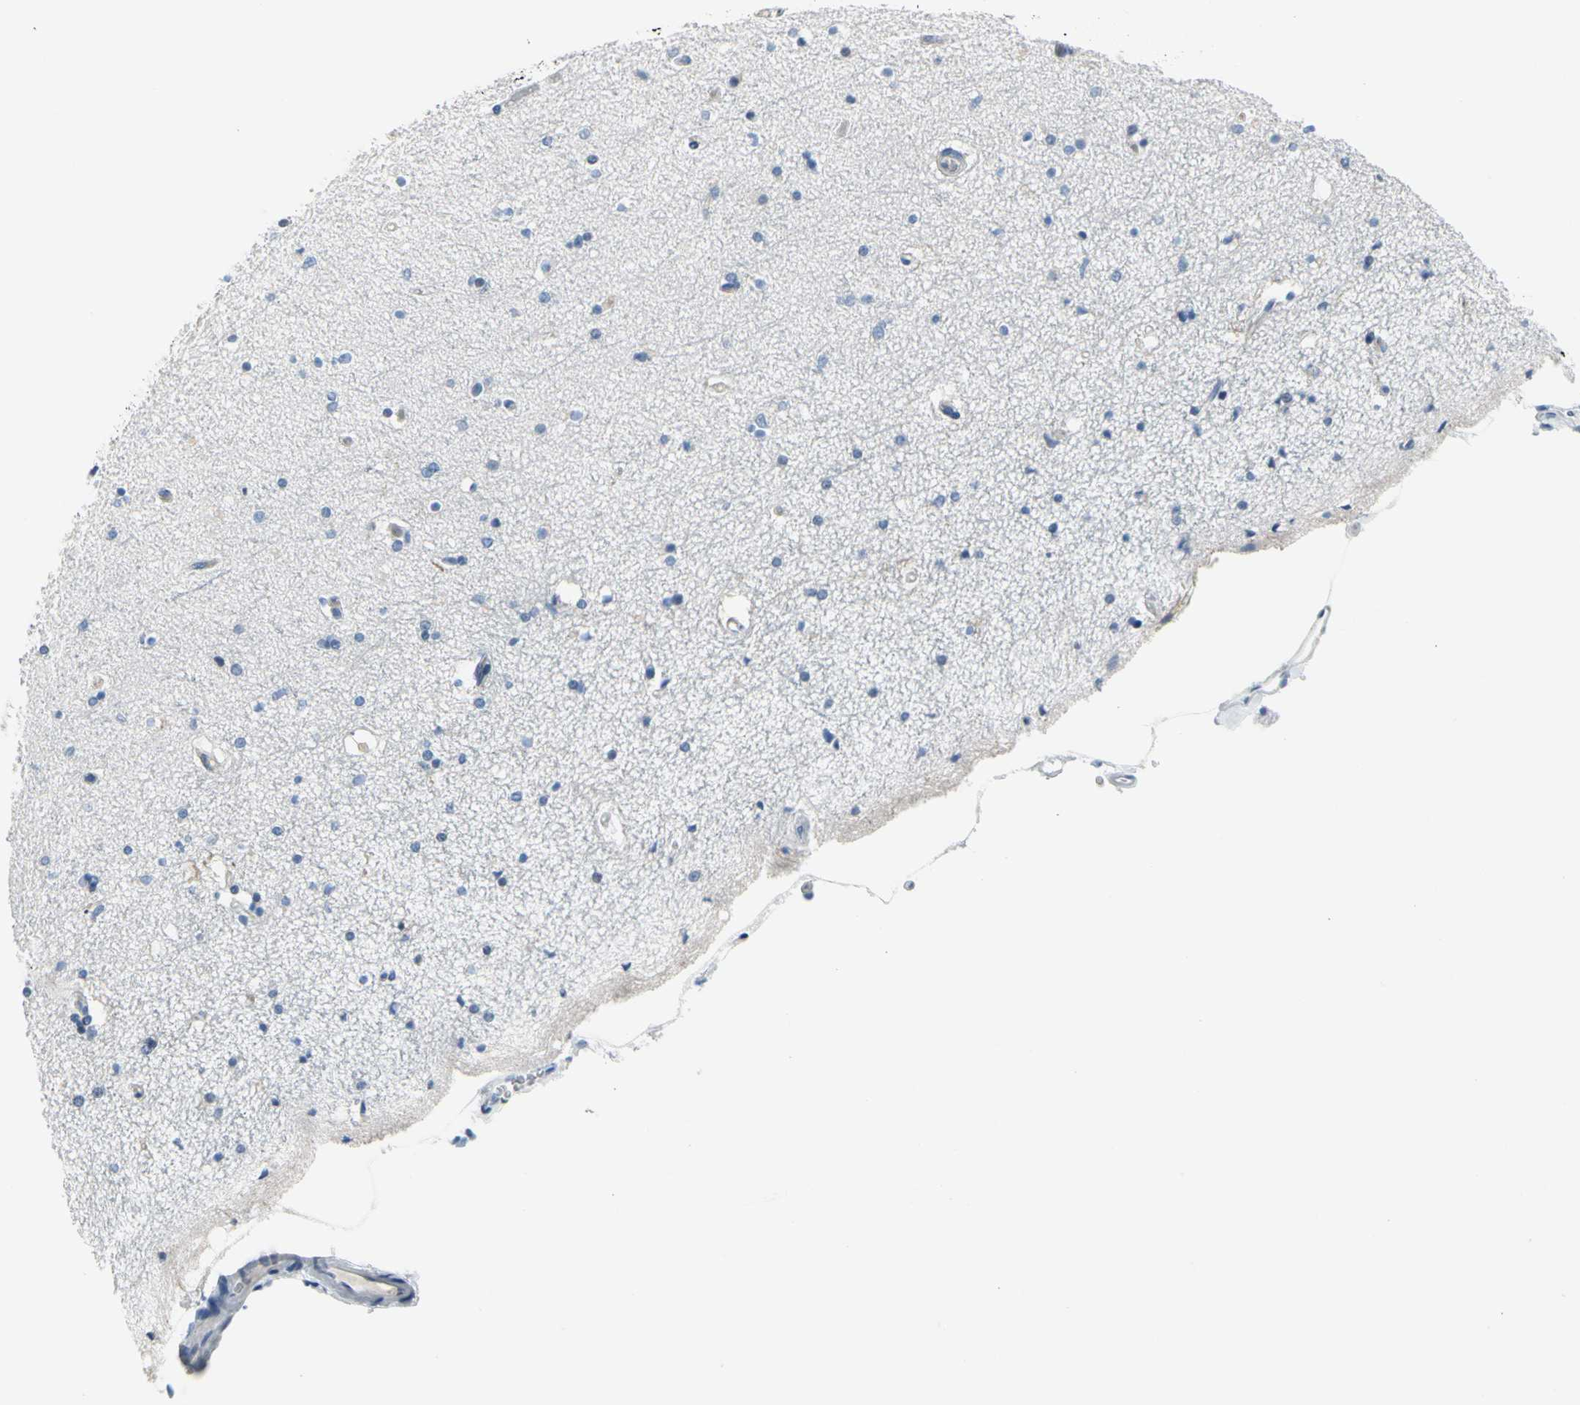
{"staining": {"intensity": "negative", "quantity": "none", "location": "none"}, "tissue": "hippocampus", "cell_type": "Glial cells", "image_type": "normal", "snomed": [{"axis": "morphology", "description": "Normal tissue, NOS"}, {"axis": "topography", "description": "Hippocampus"}], "caption": "High power microscopy histopathology image of an IHC photomicrograph of normal hippocampus, revealing no significant expression in glial cells.", "gene": "MUC5B", "patient": {"sex": "female", "age": 54}}